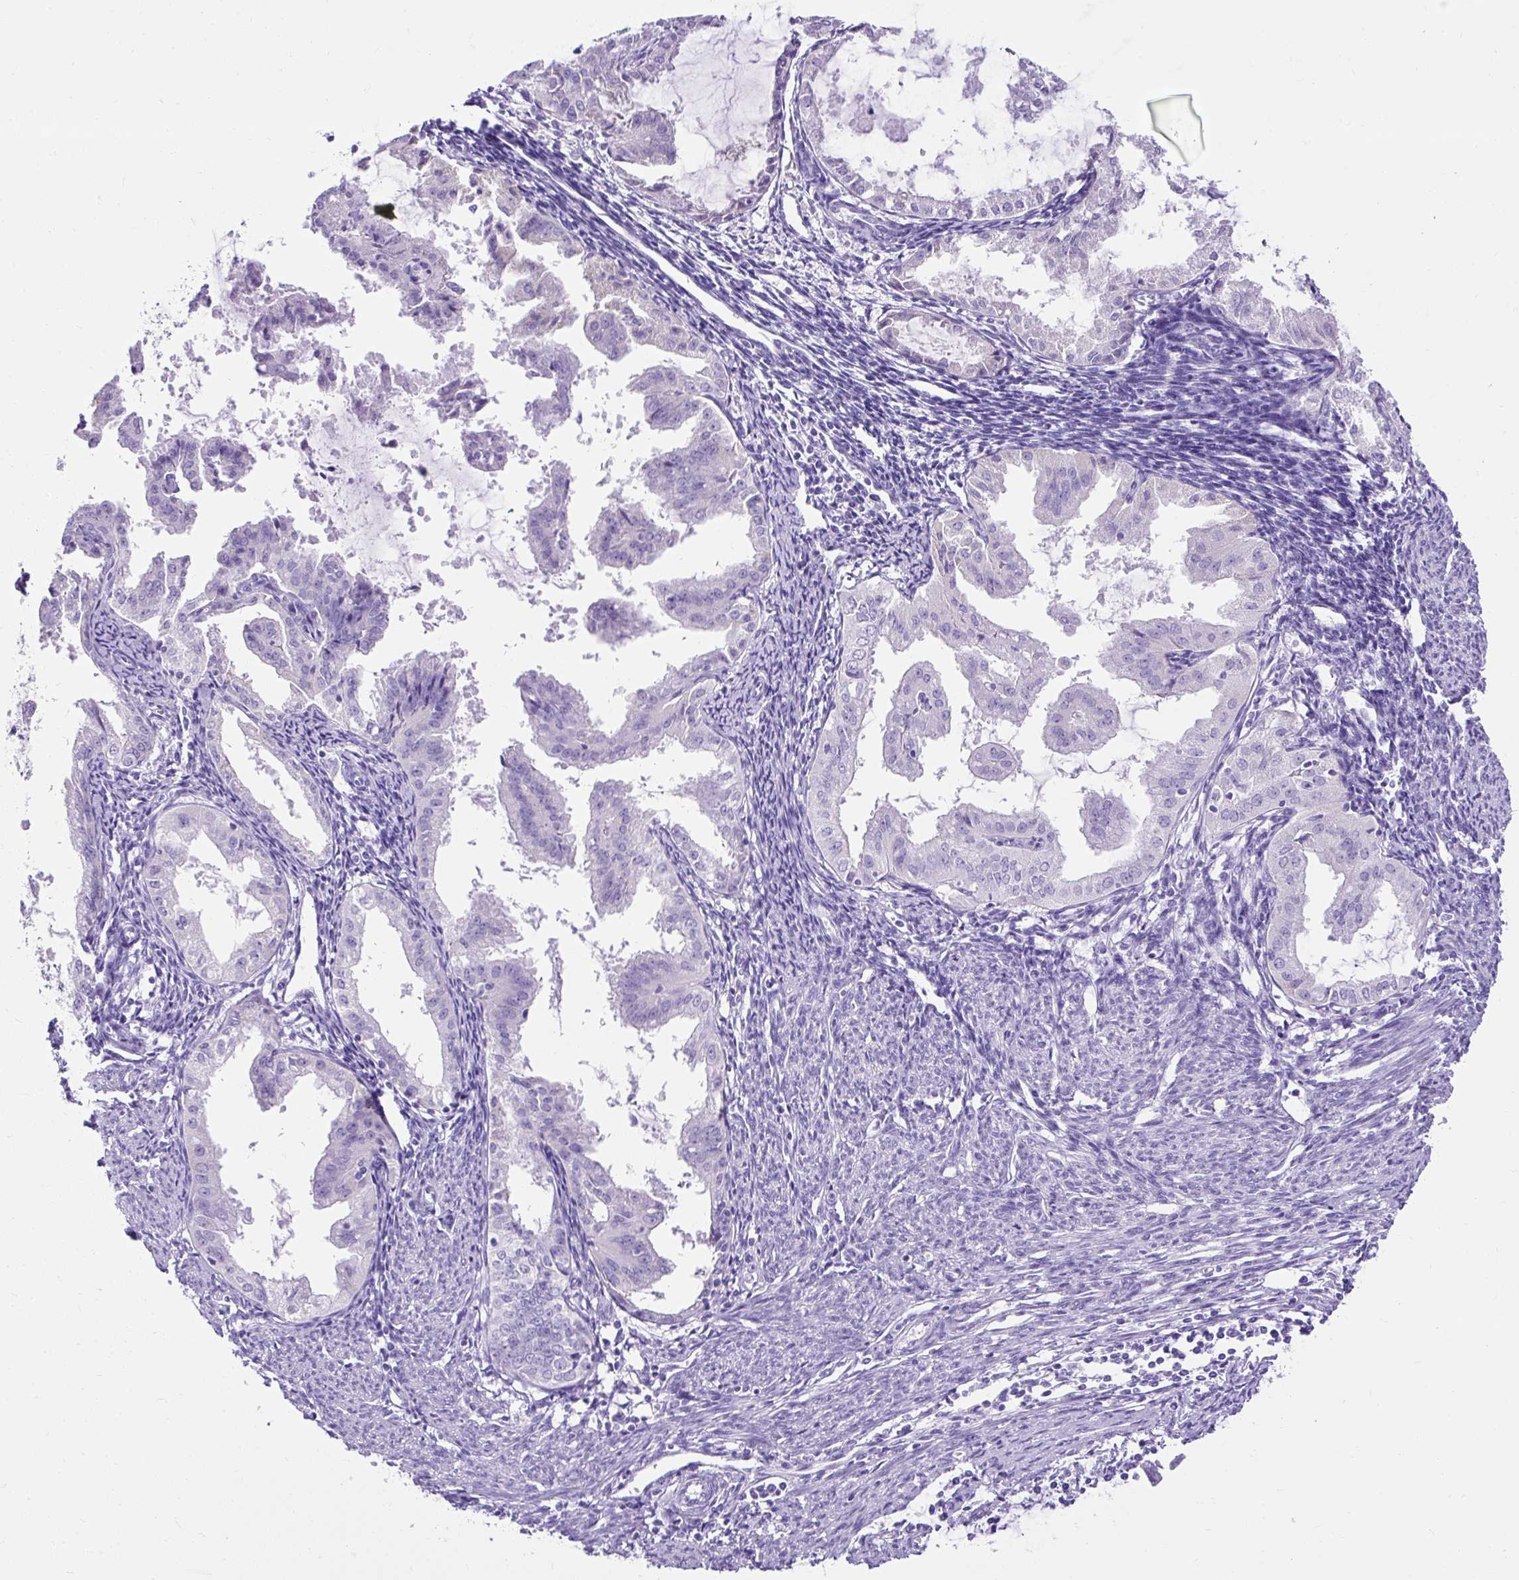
{"staining": {"intensity": "negative", "quantity": "none", "location": "none"}, "tissue": "endometrial cancer", "cell_type": "Tumor cells", "image_type": "cancer", "snomed": [{"axis": "morphology", "description": "Adenocarcinoma, NOS"}, {"axis": "topography", "description": "Endometrium"}], "caption": "Tumor cells are negative for protein expression in human adenocarcinoma (endometrial).", "gene": "KRT12", "patient": {"sex": "female", "age": 70}}